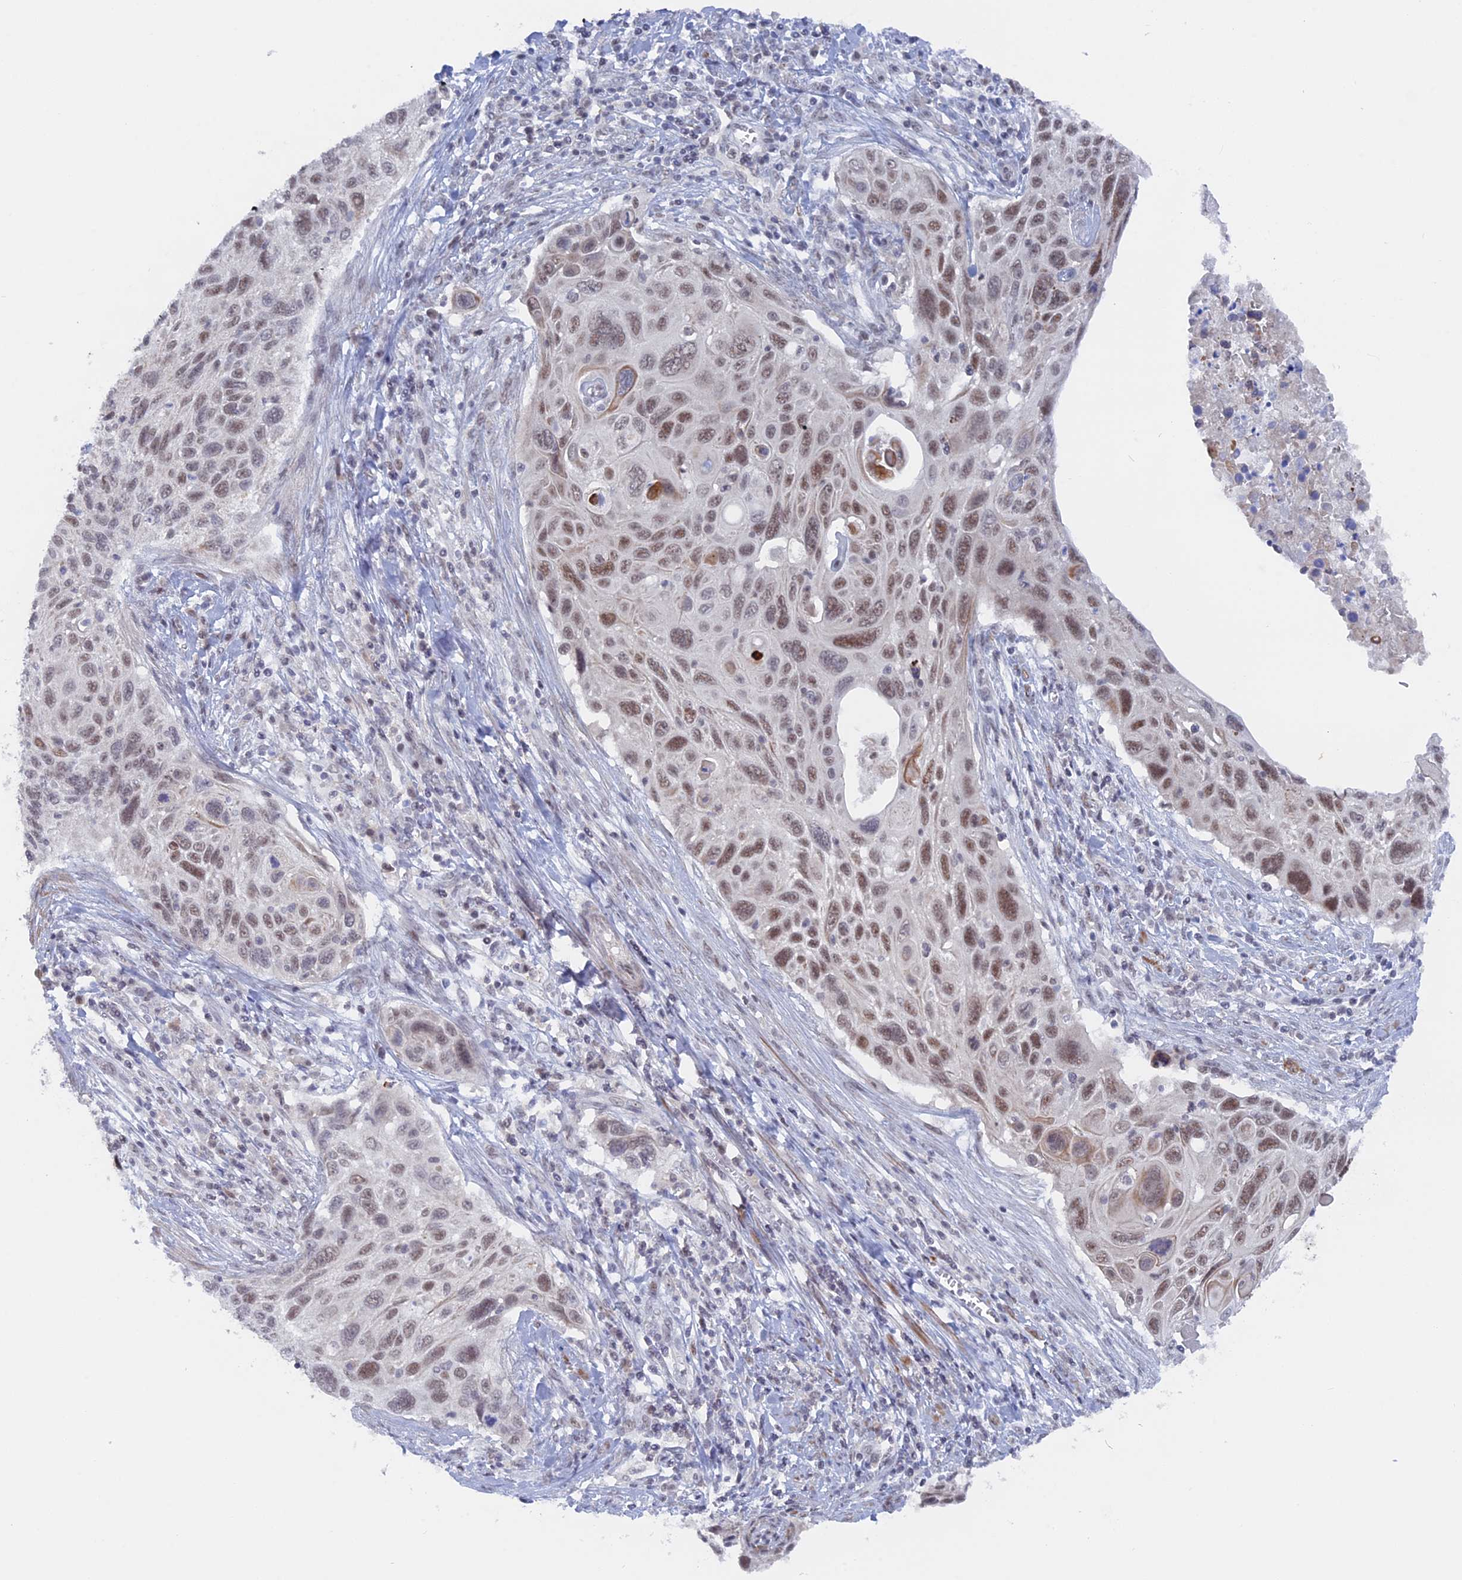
{"staining": {"intensity": "moderate", "quantity": "25%-75%", "location": "nuclear"}, "tissue": "cervical cancer", "cell_type": "Tumor cells", "image_type": "cancer", "snomed": [{"axis": "morphology", "description": "Squamous cell carcinoma, NOS"}, {"axis": "topography", "description": "Cervix"}], "caption": "Tumor cells reveal moderate nuclear expression in about 25%-75% of cells in cervical cancer.", "gene": "BRD2", "patient": {"sex": "female", "age": 70}}